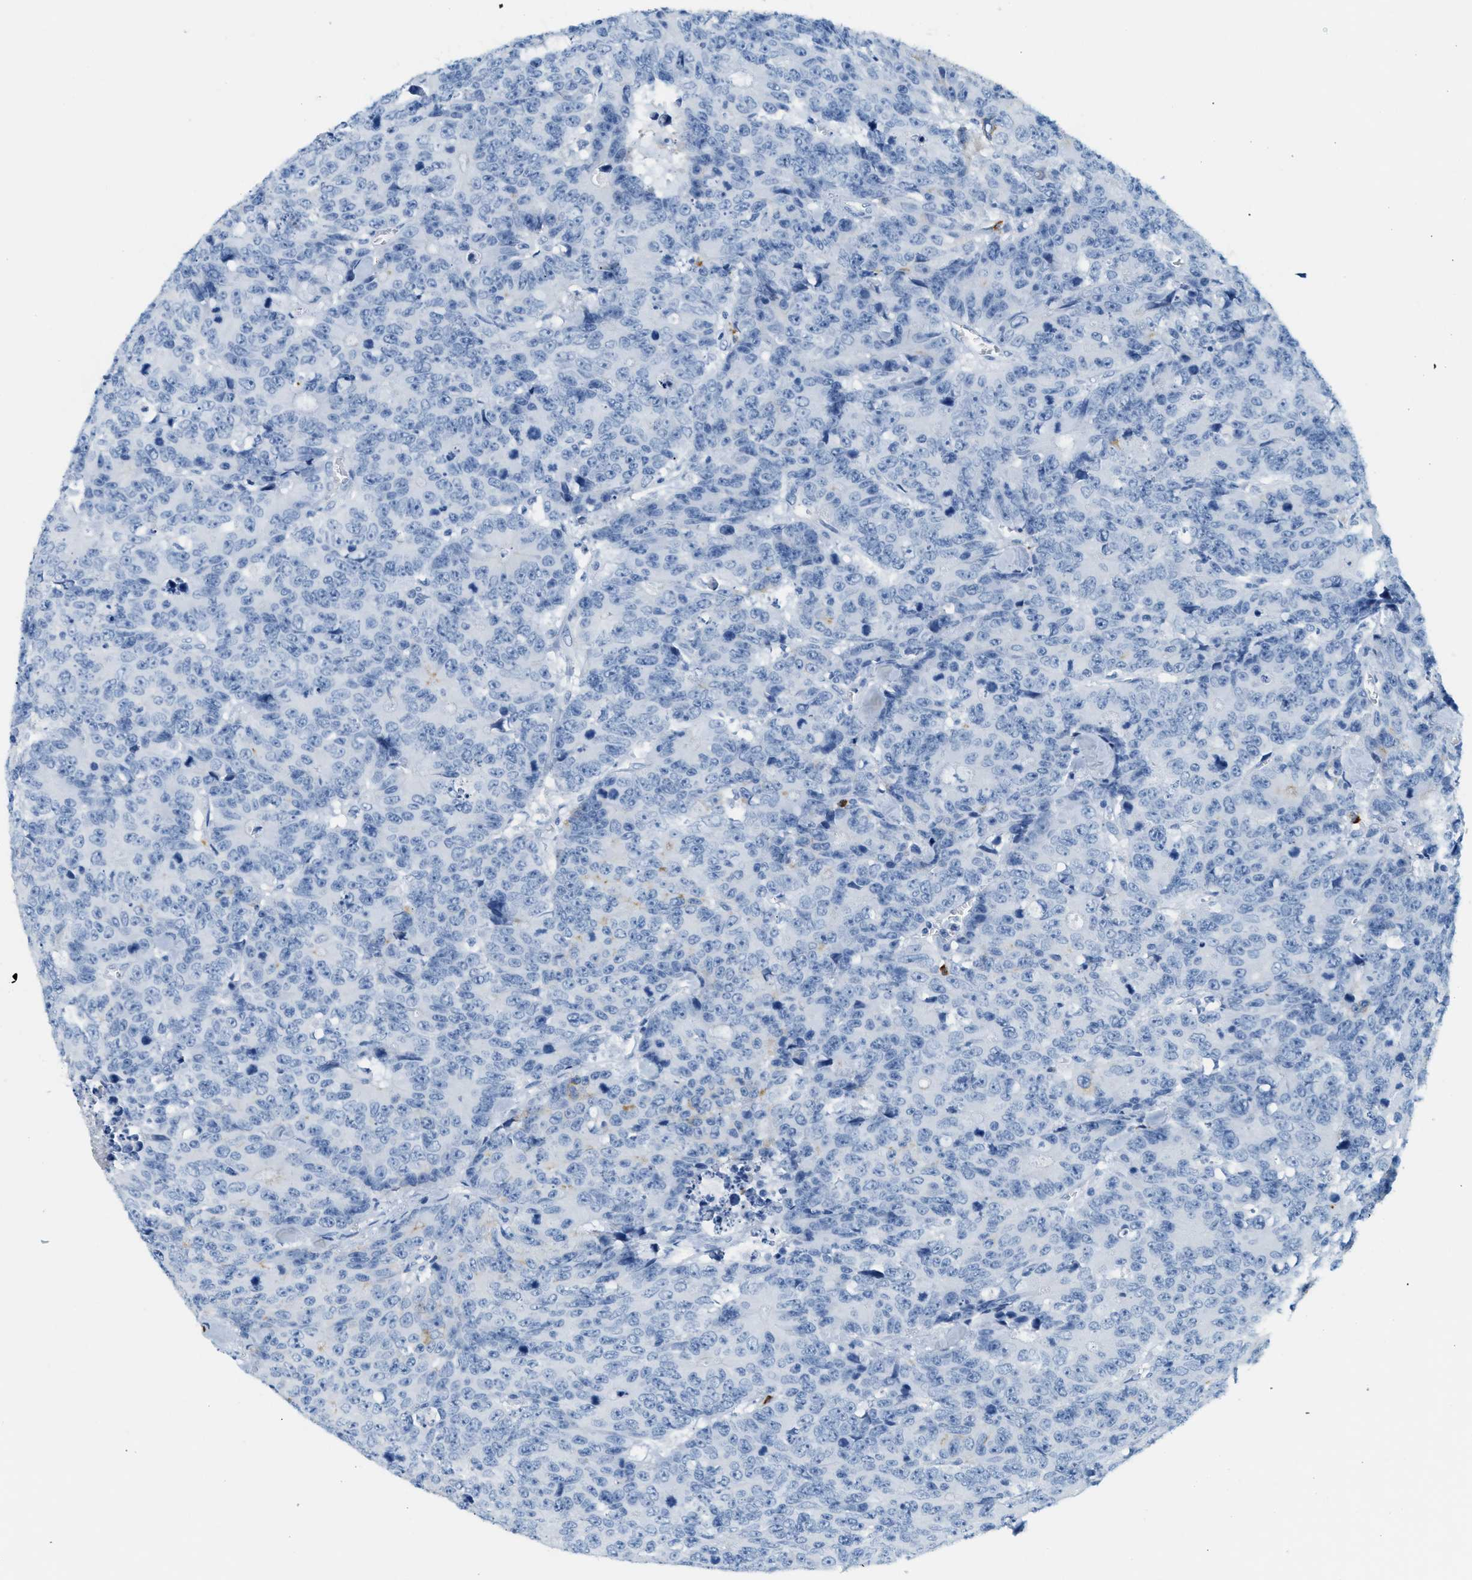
{"staining": {"intensity": "negative", "quantity": "none", "location": "none"}, "tissue": "colorectal cancer", "cell_type": "Tumor cells", "image_type": "cancer", "snomed": [{"axis": "morphology", "description": "Adenocarcinoma, NOS"}, {"axis": "topography", "description": "Colon"}], "caption": "DAB immunohistochemical staining of colorectal adenocarcinoma demonstrates no significant positivity in tumor cells.", "gene": "LCN2", "patient": {"sex": "female", "age": 86}}